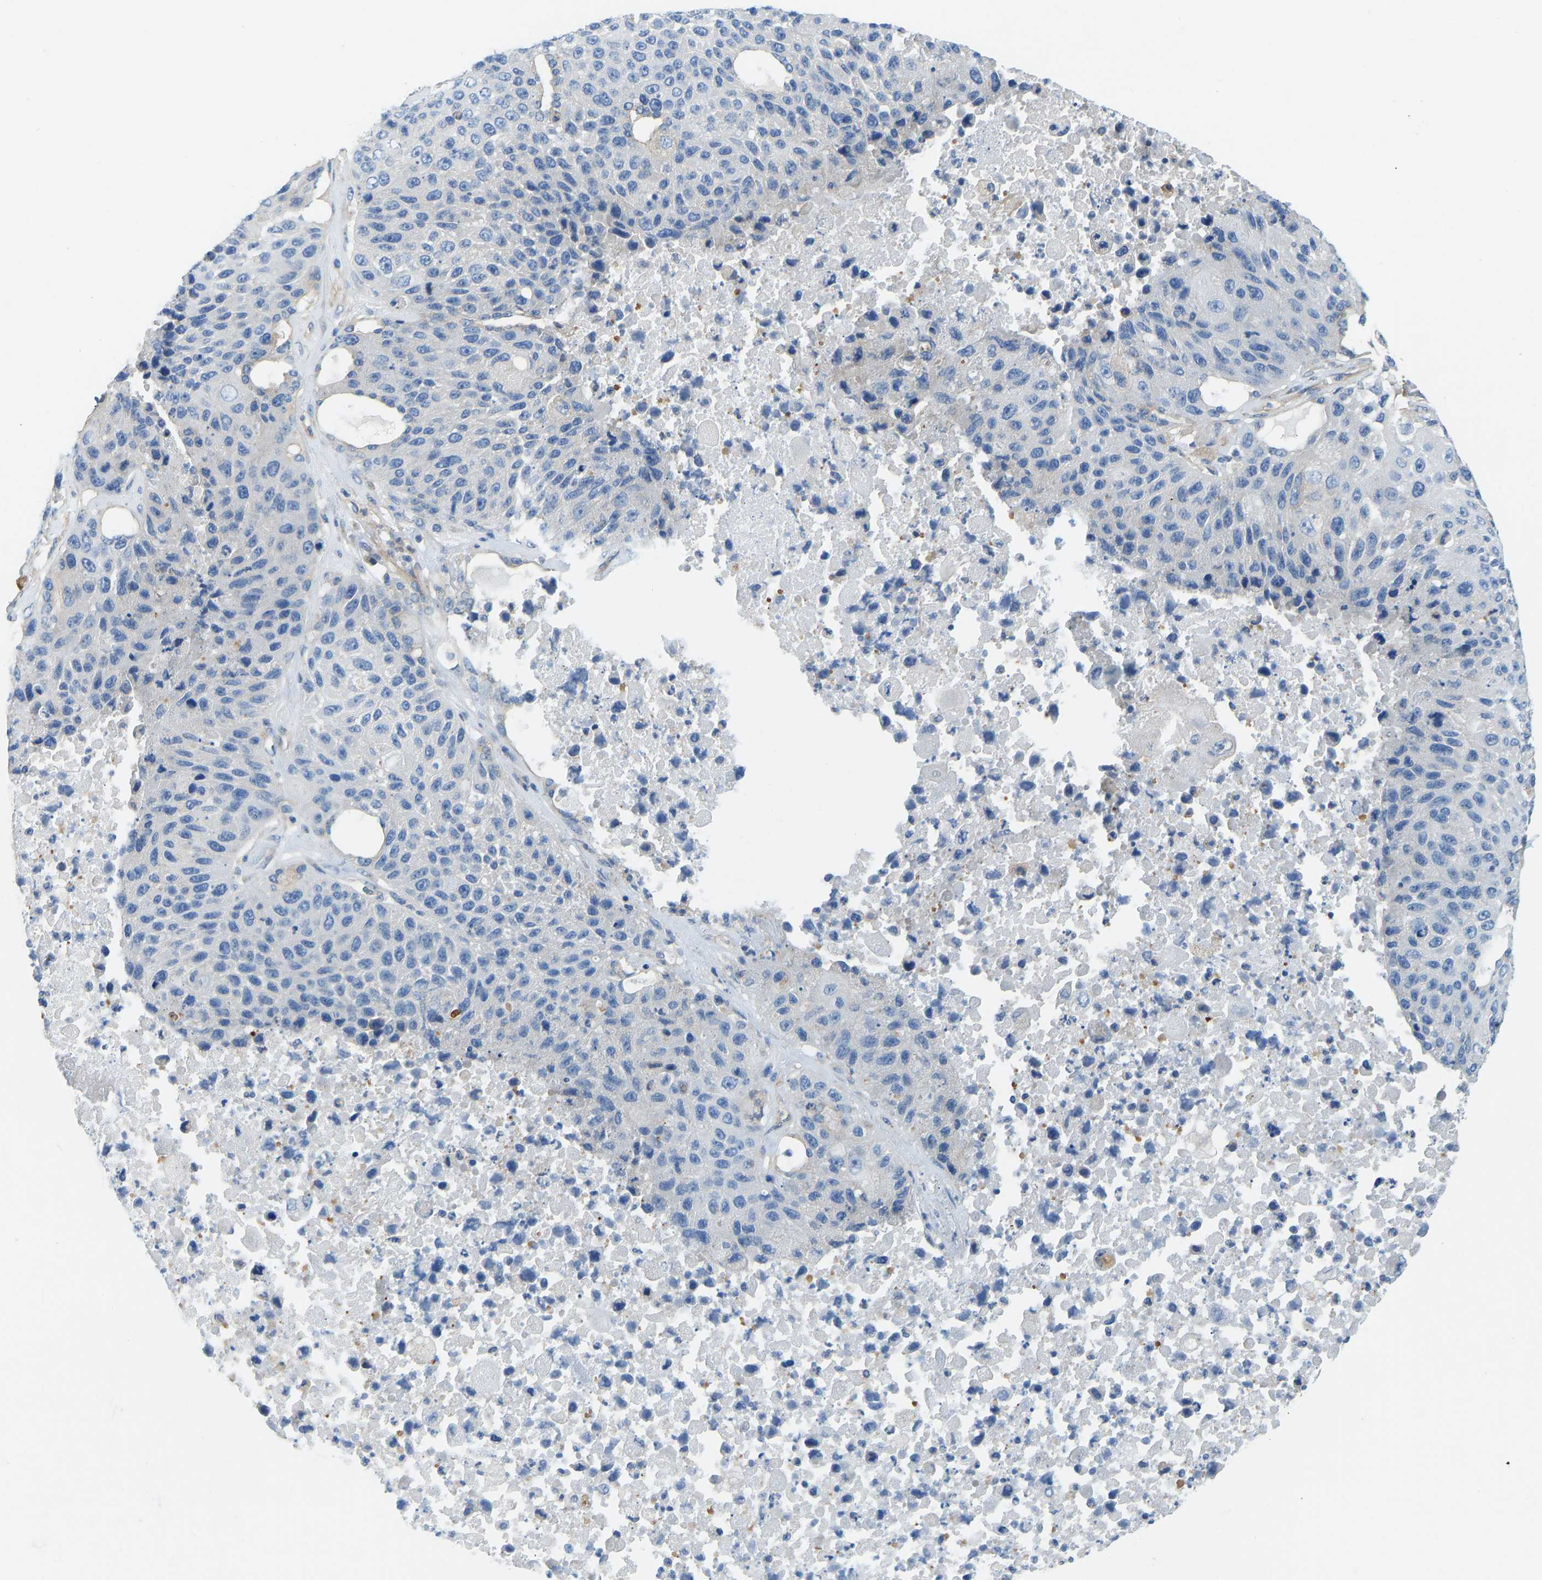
{"staining": {"intensity": "negative", "quantity": "none", "location": "none"}, "tissue": "lung cancer", "cell_type": "Tumor cells", "image_type": "cancer", "snomed": [{"axis": "morphology", "description": "Squamous cell carcinoma, NOS"}, {"axis": "topography", "description": "Lung"}], "caption": "High magnification brightfield microscopy of squamous cell carcinoma (lung) stained with DAB (3,3'-diaminobenzidine) (brown) and counterstained with hematoxylin (blue): tumor cells show no significant positivity.", "gene": "CHAD", "patient": {"sex": "male", "age": 61}}